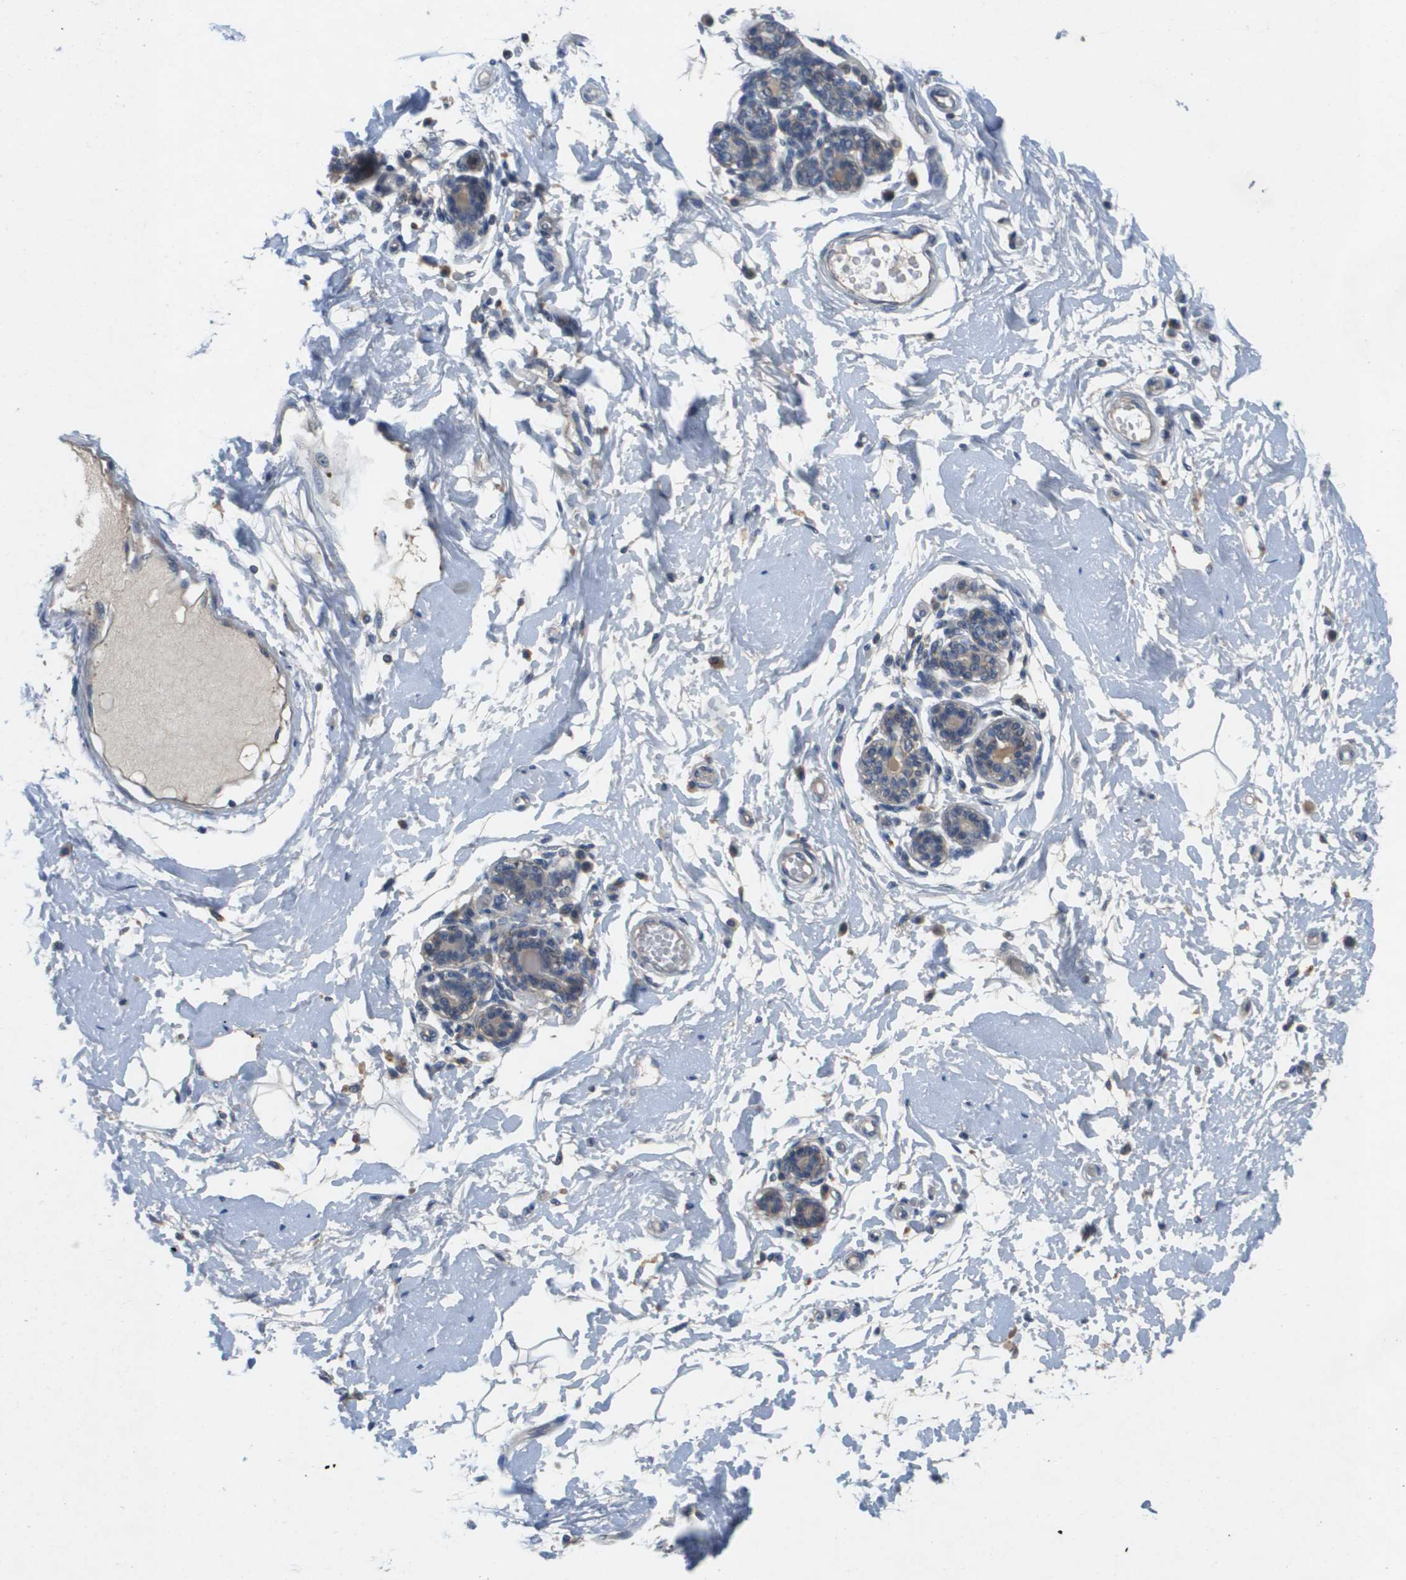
{"staining": {"intensity": "negative", "quantity": "none", "location": "none"}, "tissue": "breast", "cell_type": "Adipocytes", "image_type": "normal", "snomed": [{"axis": "morphology", "description": "Normal tissue, NOS"}, {"axis": "morphology", "description": "Lobular carcinoma"}, {"axis": "topography", "description": "Breast"}], "caption": "High power microscopy image of an IHC micrograph of normal breast, revealing no significant positivity in adipocytes. Brightfield microscopy of immunohistochemistry stained with DAB (3,3'-diaminobenzidine) (brown) and hematoxylin (blue), captured at high magnification.", "gene": "B3GNT5", "patient": {"sex": "female", "age": 59}}